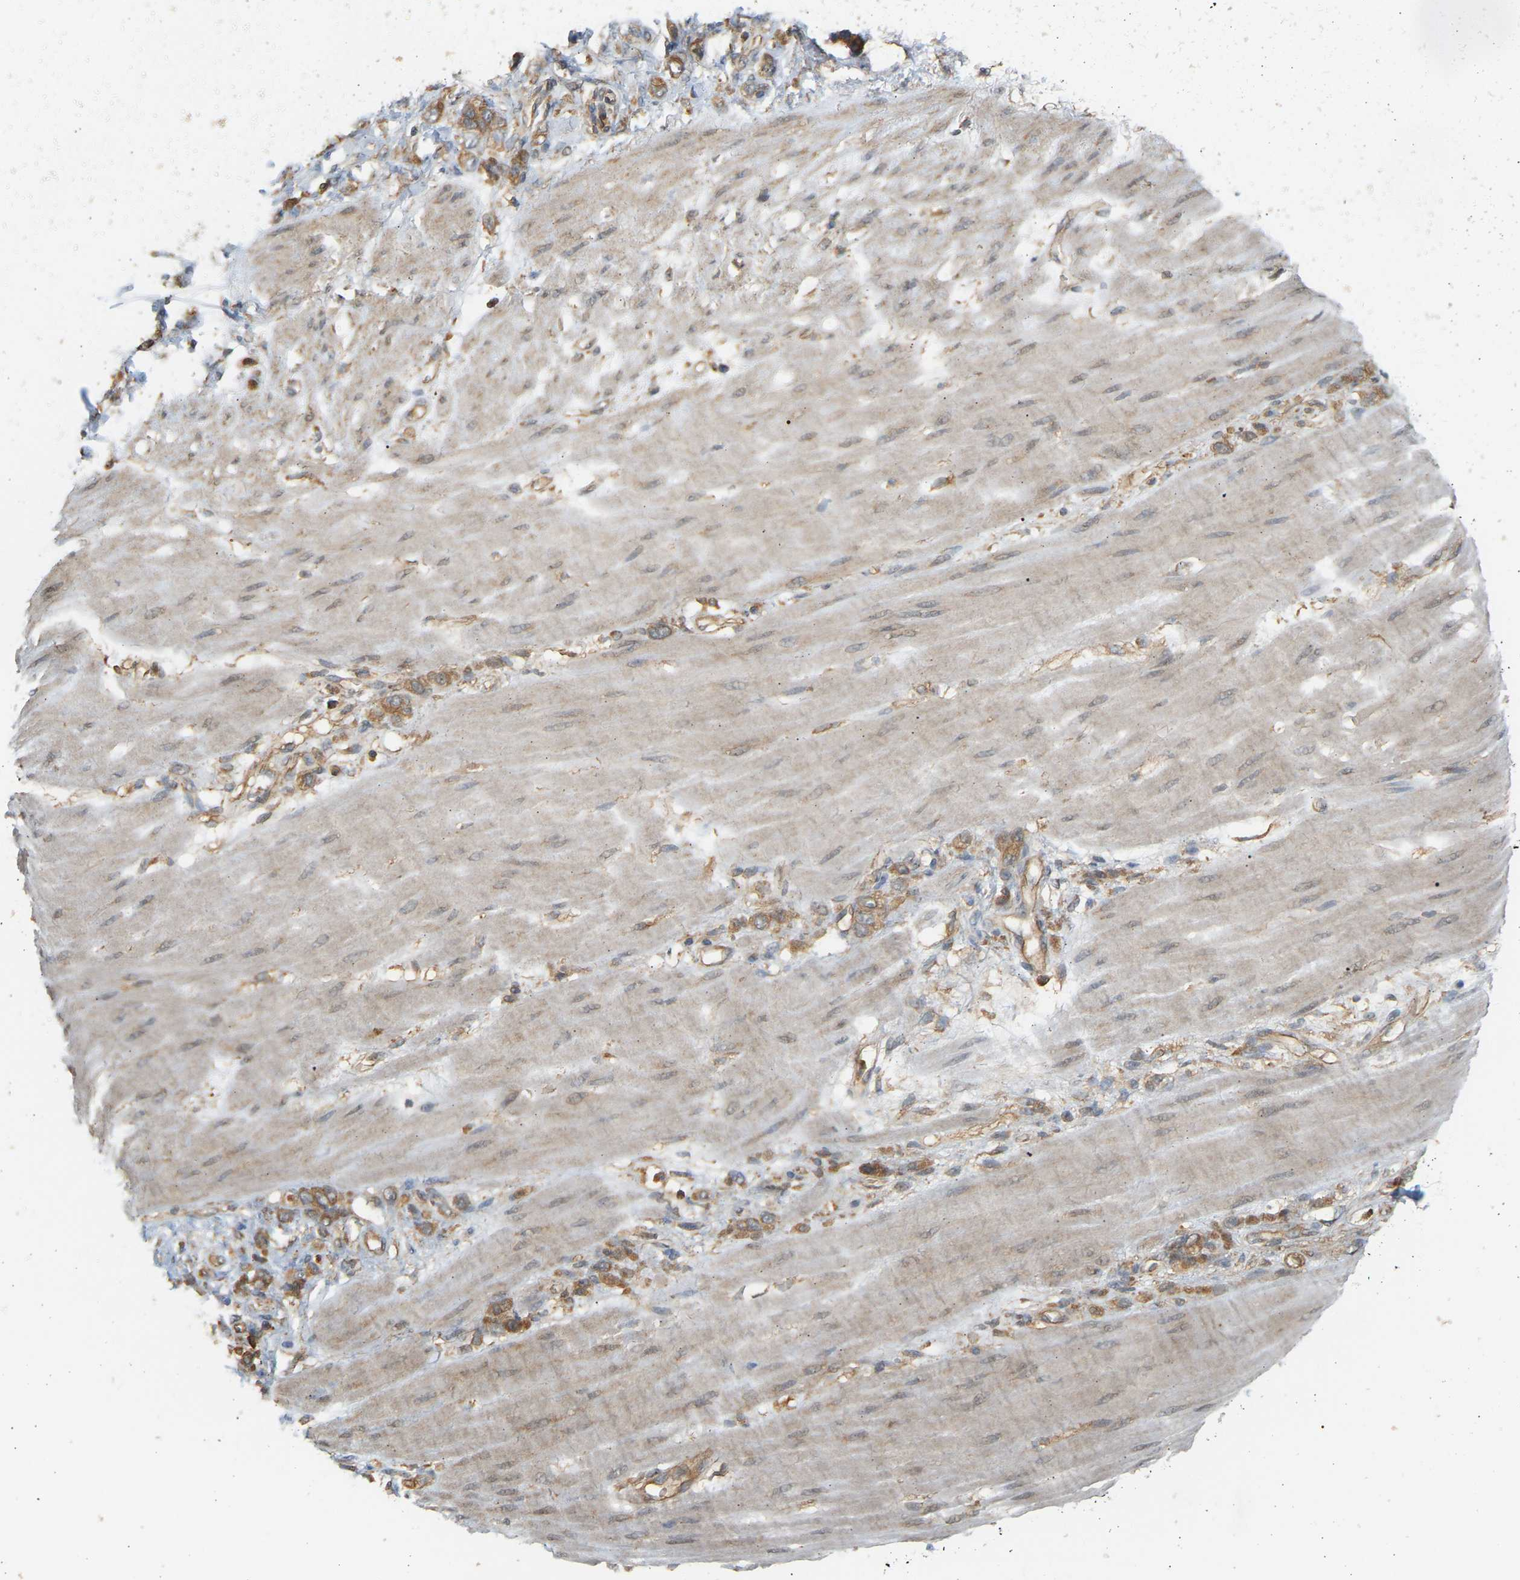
{"staining": {"intensity": "moderate", "quantity": ">75%", "location": "cytoplasmic/membranous"}, "tissue": "stomach cancer", "cell_type": "Tumor cells", "image_type": "cancer", "snomed": [{"axis": "morphology", "description": "Adenocarcinoma, NOS"}, {"axis": "topography", "description": "Stomach"}], "caption": "Stomach cancer stained with DAB (3,3'-diaminobenzidine) immunohistochemistry (IHC) reveals medium levels of moderate cytoplasmic/membranous positivity in approximately >75% of tumor cells.", "gene": "B4GALT6", "patient": {"sex": "male", "age": 82}}